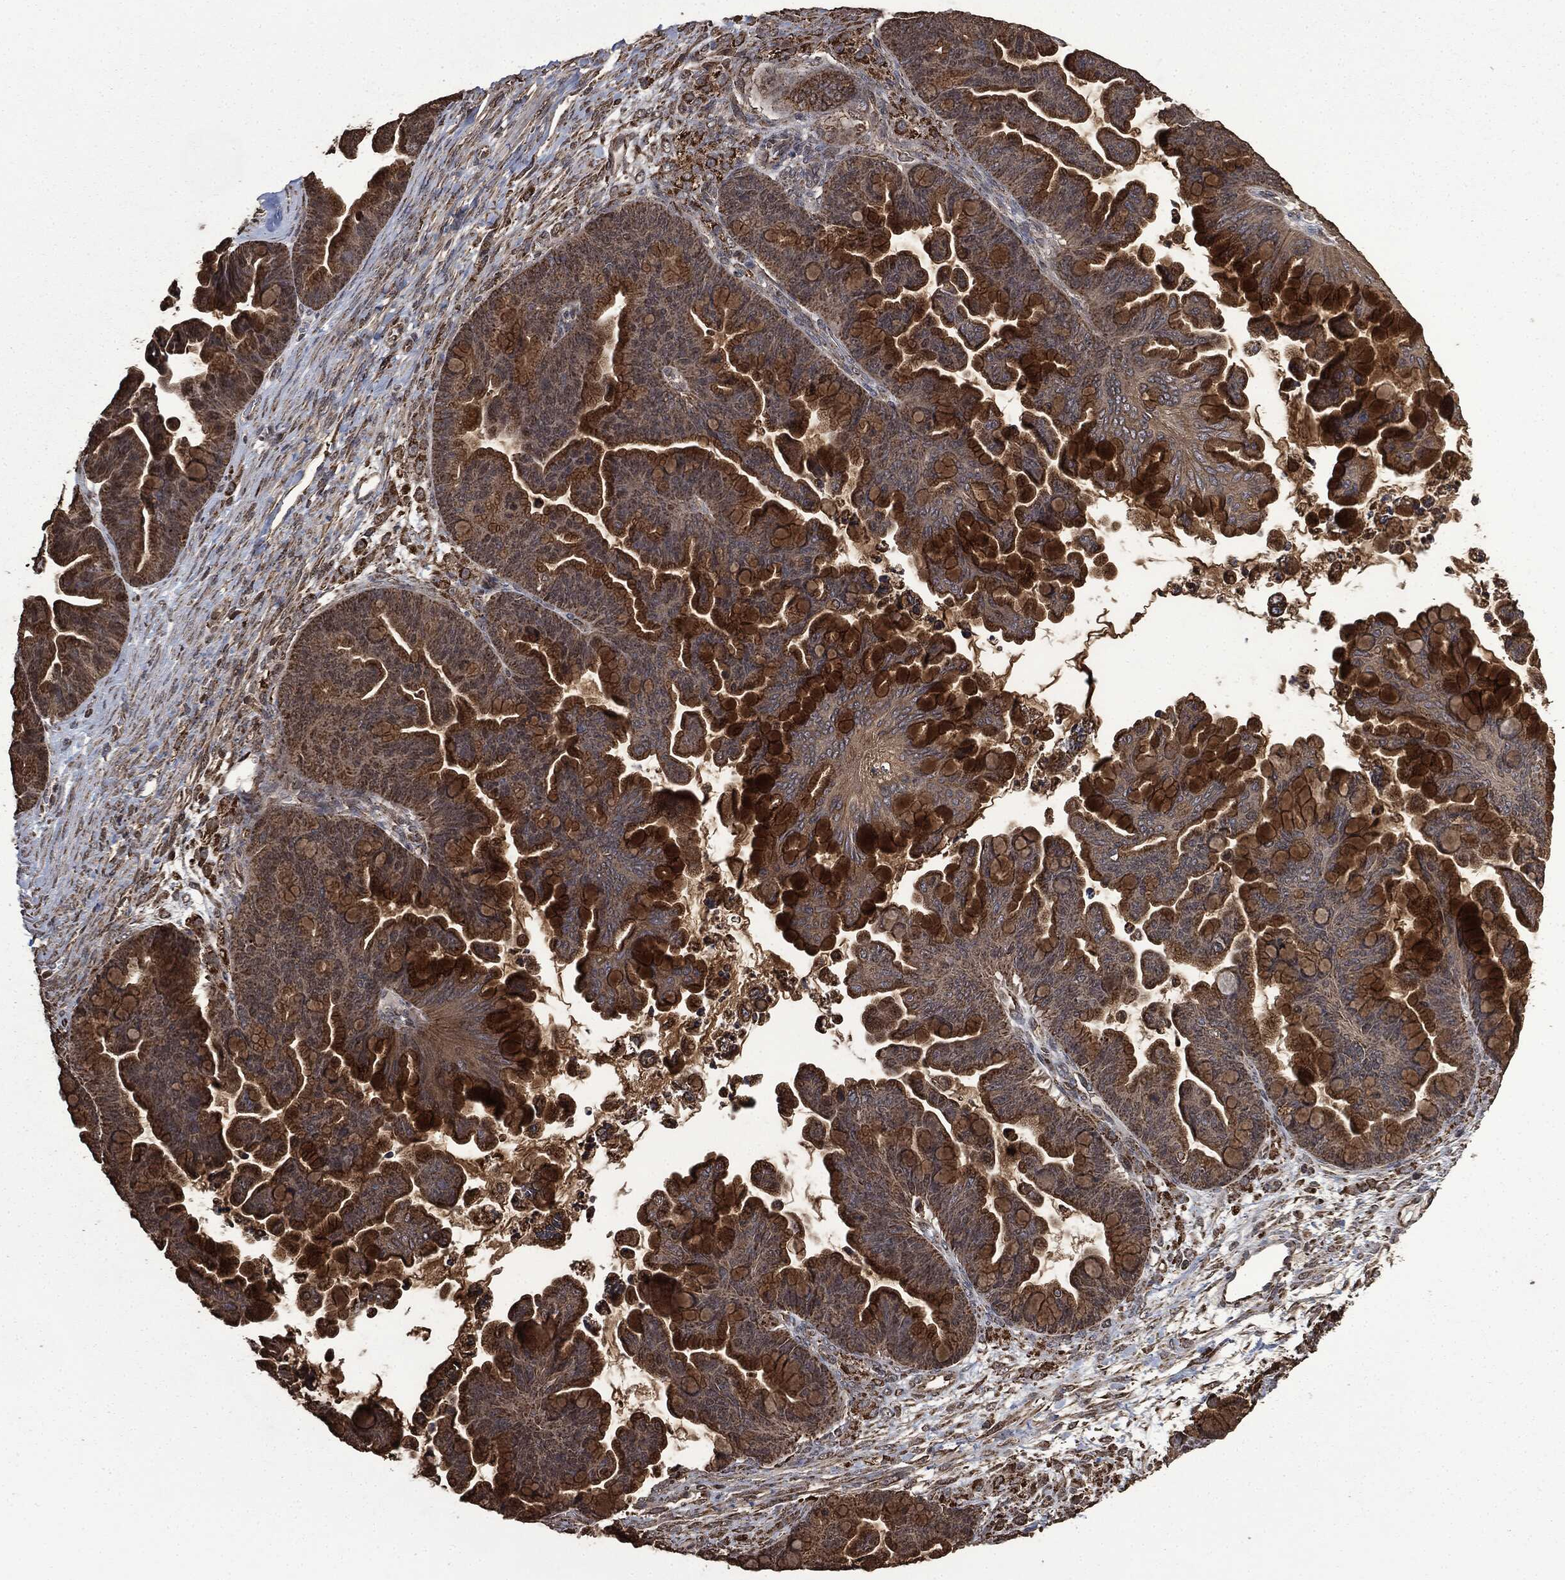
{"staining": {"intensity": "strong", "quantity": "<25%", "location": "cytoplasmic/membranous"}, "tissue": "ovarian cancer", "cell_type": "Tumor cells", "image_type": "cancer", "snomed": [{"axis": "morphology", "description": "Cystadenocarcinoma, mucinous, NOS"}, {"axis": "topography", "description": "Ovary"}], "caption": "A brown stain highlights strong cytoplasmic/membranous expression of a protein in ovarian mucinous cystadenocarcinoma tumor cells. The staining is performed using DAB brown chromogen to label protein expression. The nuclei are counter-stained blue using hematoxylin.", "gene": "LIG3", "patient": {"sex": "female", "age": 67}}